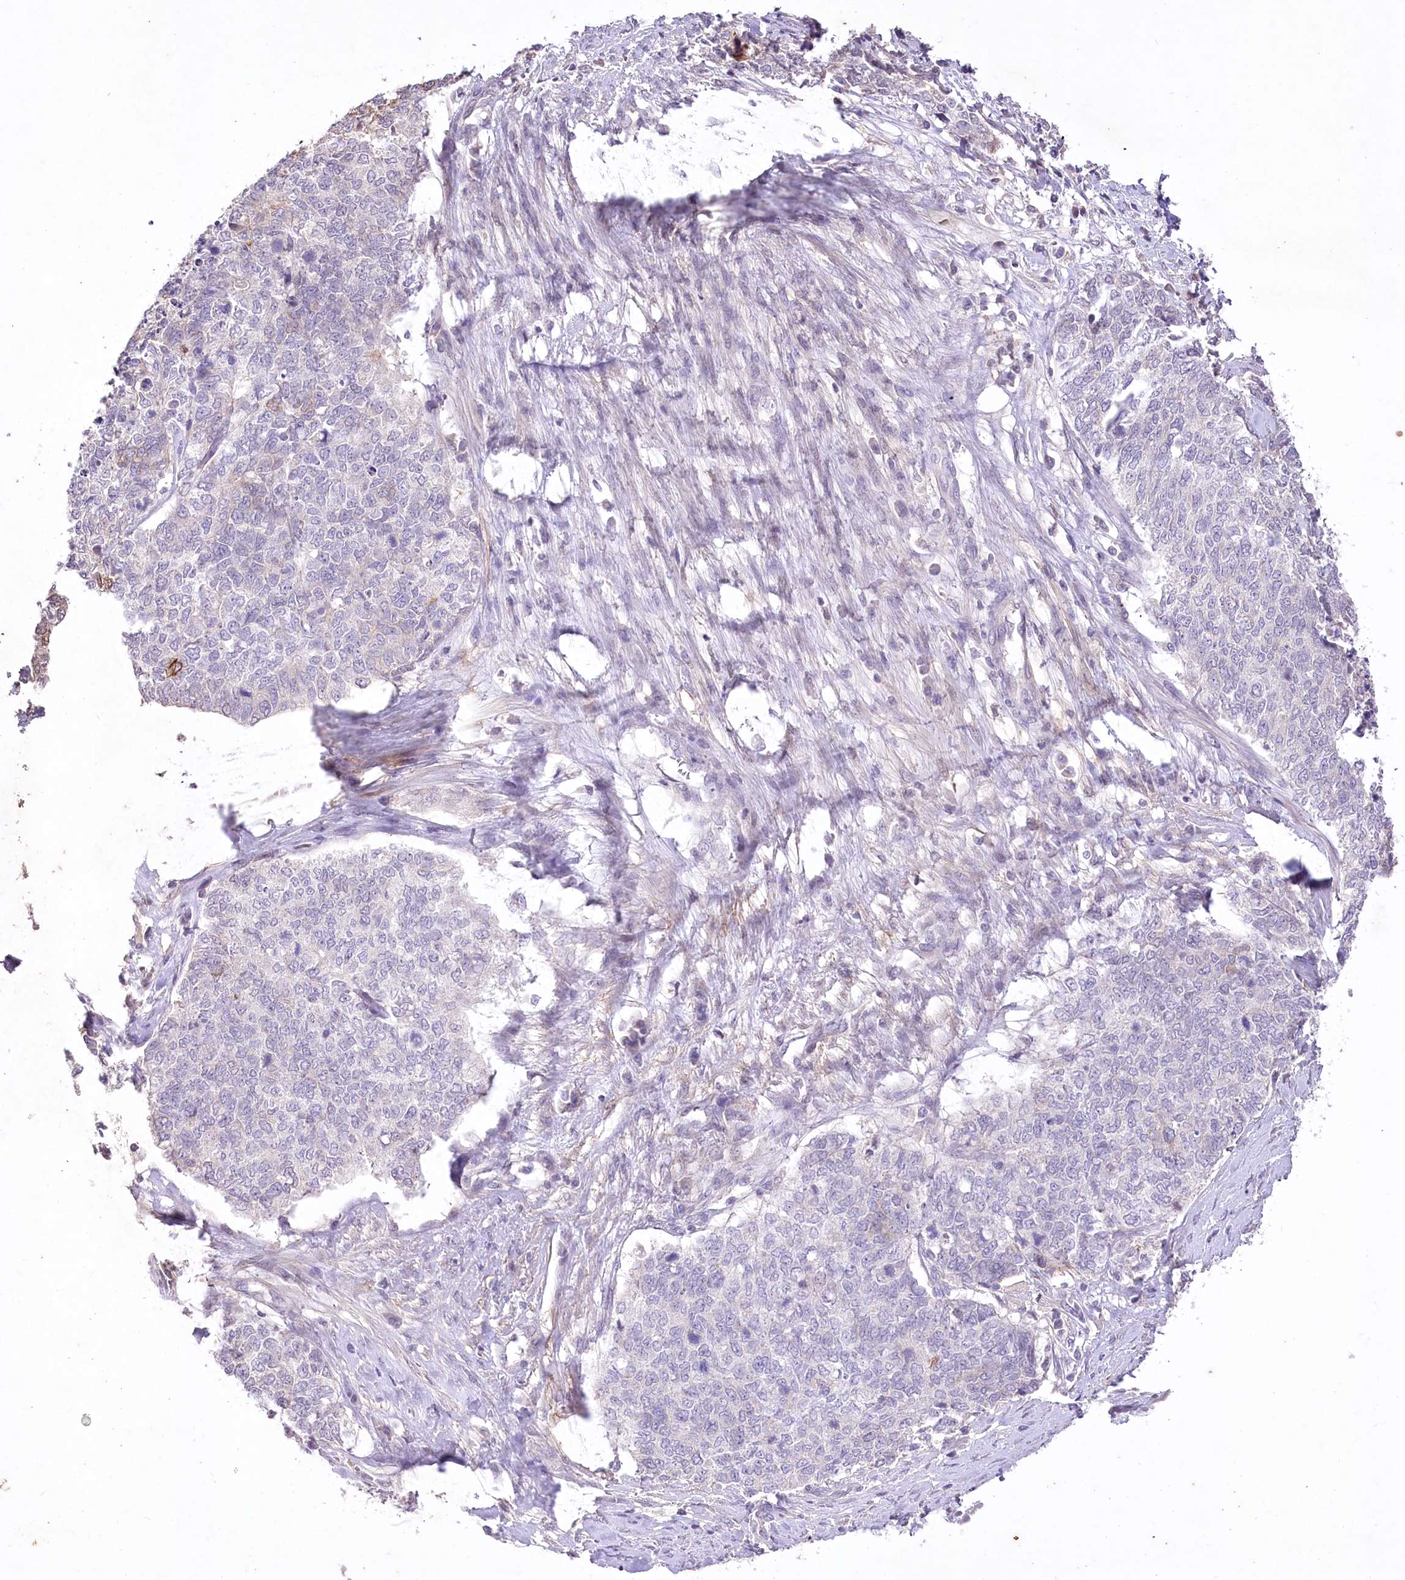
{"staining": {"intensity": "negative", "quantity": "none", "location": "none"}, "tissue": "cervical cancer", "cell_type": "Tumor cells", "image_type": "cancer", "snomed": [{"axis": "morphology", "description": "Squamous cell carcinoma, NOS"}, {"axis": "topography", "description": "Cervix"}], "caption": "Cervical cancer was stained to show a protein in brown. There is no significant expression in tumor cells. (DAB IHC, high magnification).", "gene": "ENPP1", "patient": {"sex": "female", "age": 63}}